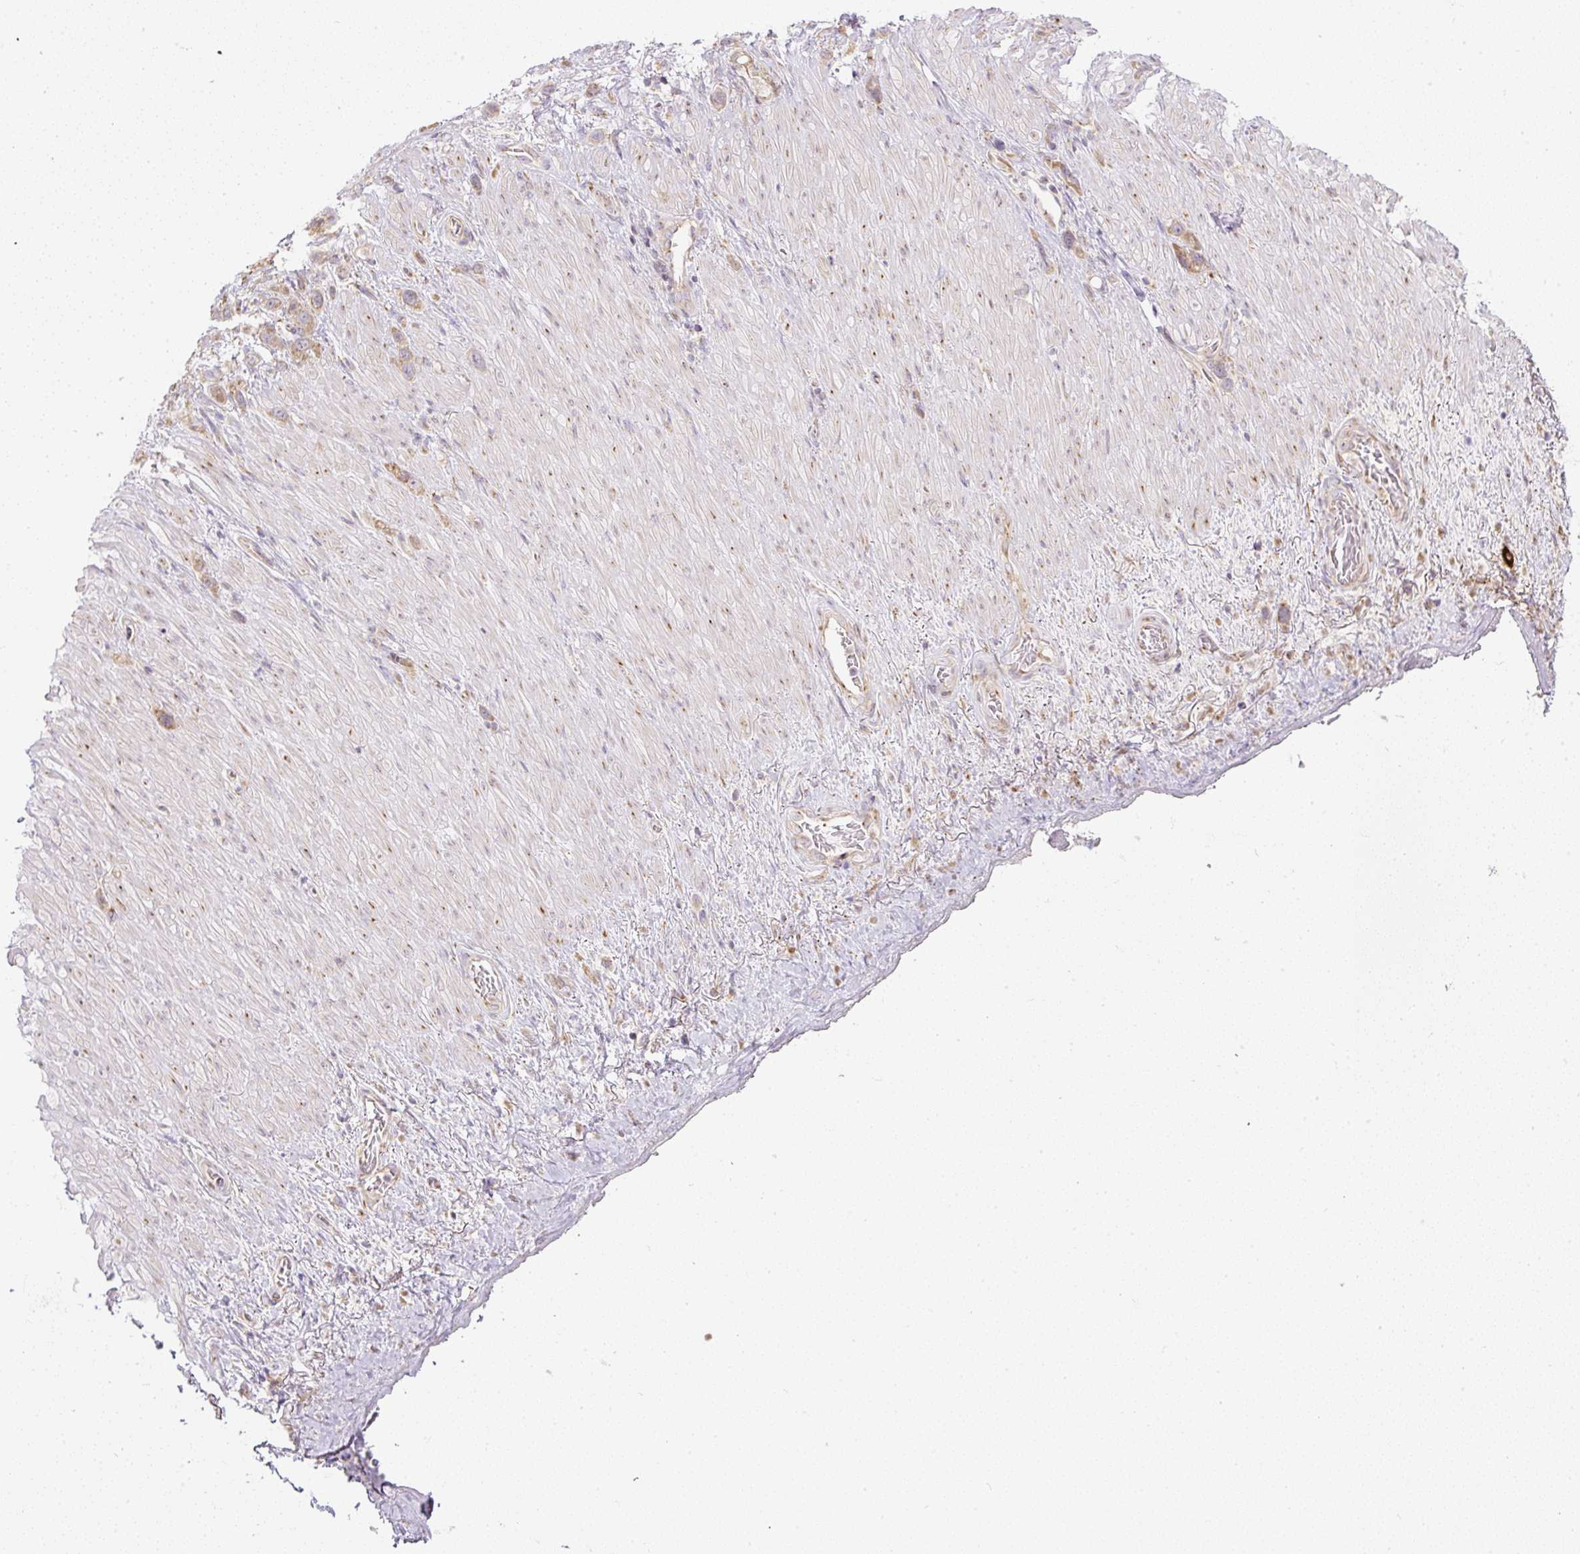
{"staining": {"intensity": "moderate", "quantity": ">75%", "location": "cytoplasmic/membranous"}, "tissue": "stomach cancer", "cell_type": "Tumor cells", "image_type": "cancer", "snomed": [{"axis": "morphology", "description": "Adenocarcinoma, NOS"}, {"axis": "topography", "description": "Stomach"}], "caption": "Stomach cancer tissue displays moderate cytoplasmic/membranous positivity in approximately >75% of tumor cells, visualized by immunohistochemistry.", "gene": "MLX", "patient": {"sex": "female", "age": 65}}